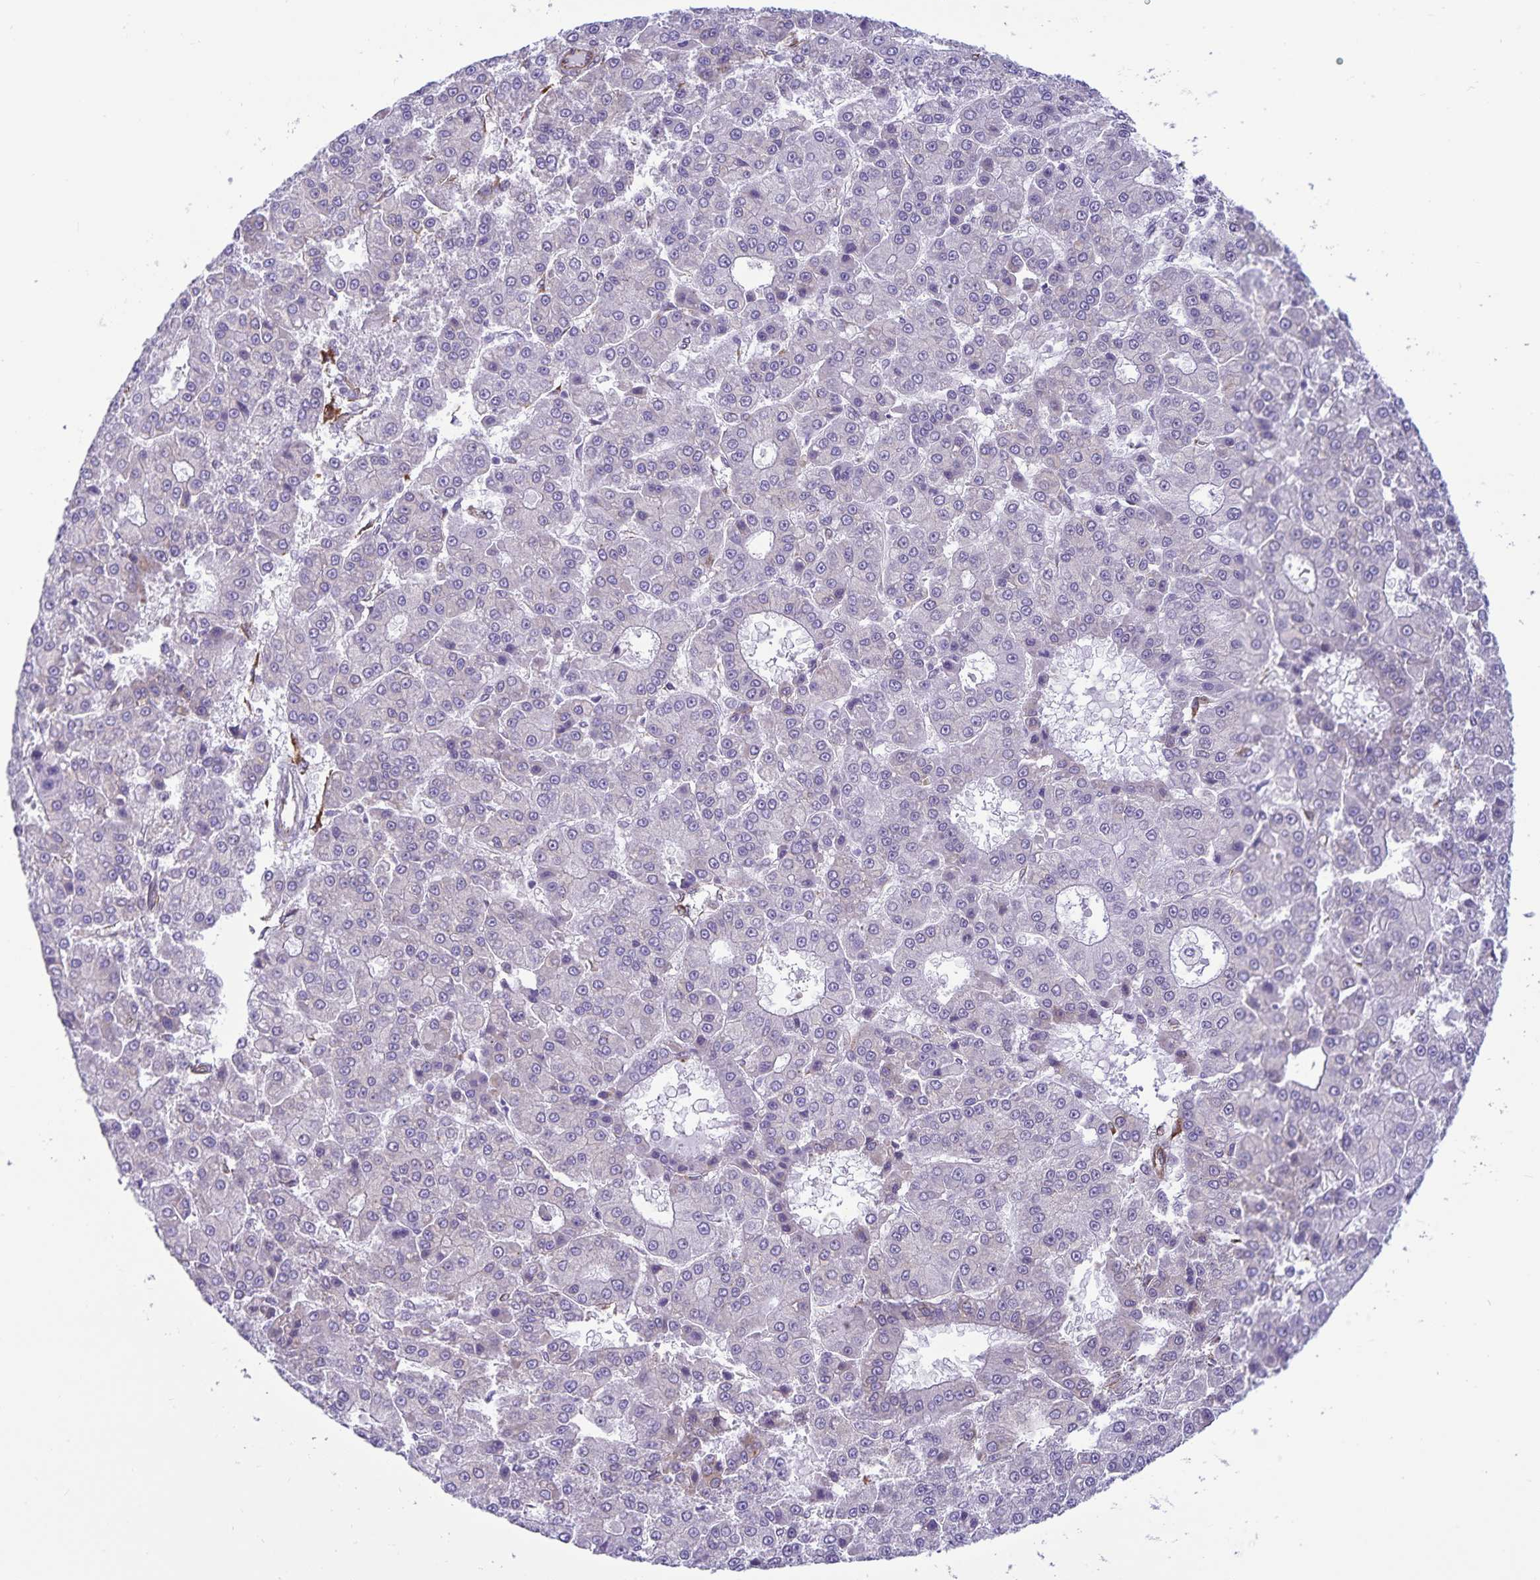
{"staining": {"intensity": "negative", "quantity": "none", "location": "none"}, "tissue": "liver cancer", "cell_type": "Tumor cells", "image_type": "cancer", "snomed": [{"axis": "morphology", "description": "Carcinoma, Hepatocellular, NOS"}, {"axis": "topography", "description": "Liver"}], "caption": "The immunohistochemistry (IHC) micrograph has no significant positivity in tumor cells of liver cancer (hepatocellular carcinoma) tissue.", "gene": "RCN1", "patient": {"sex": "male", "age": 70}}